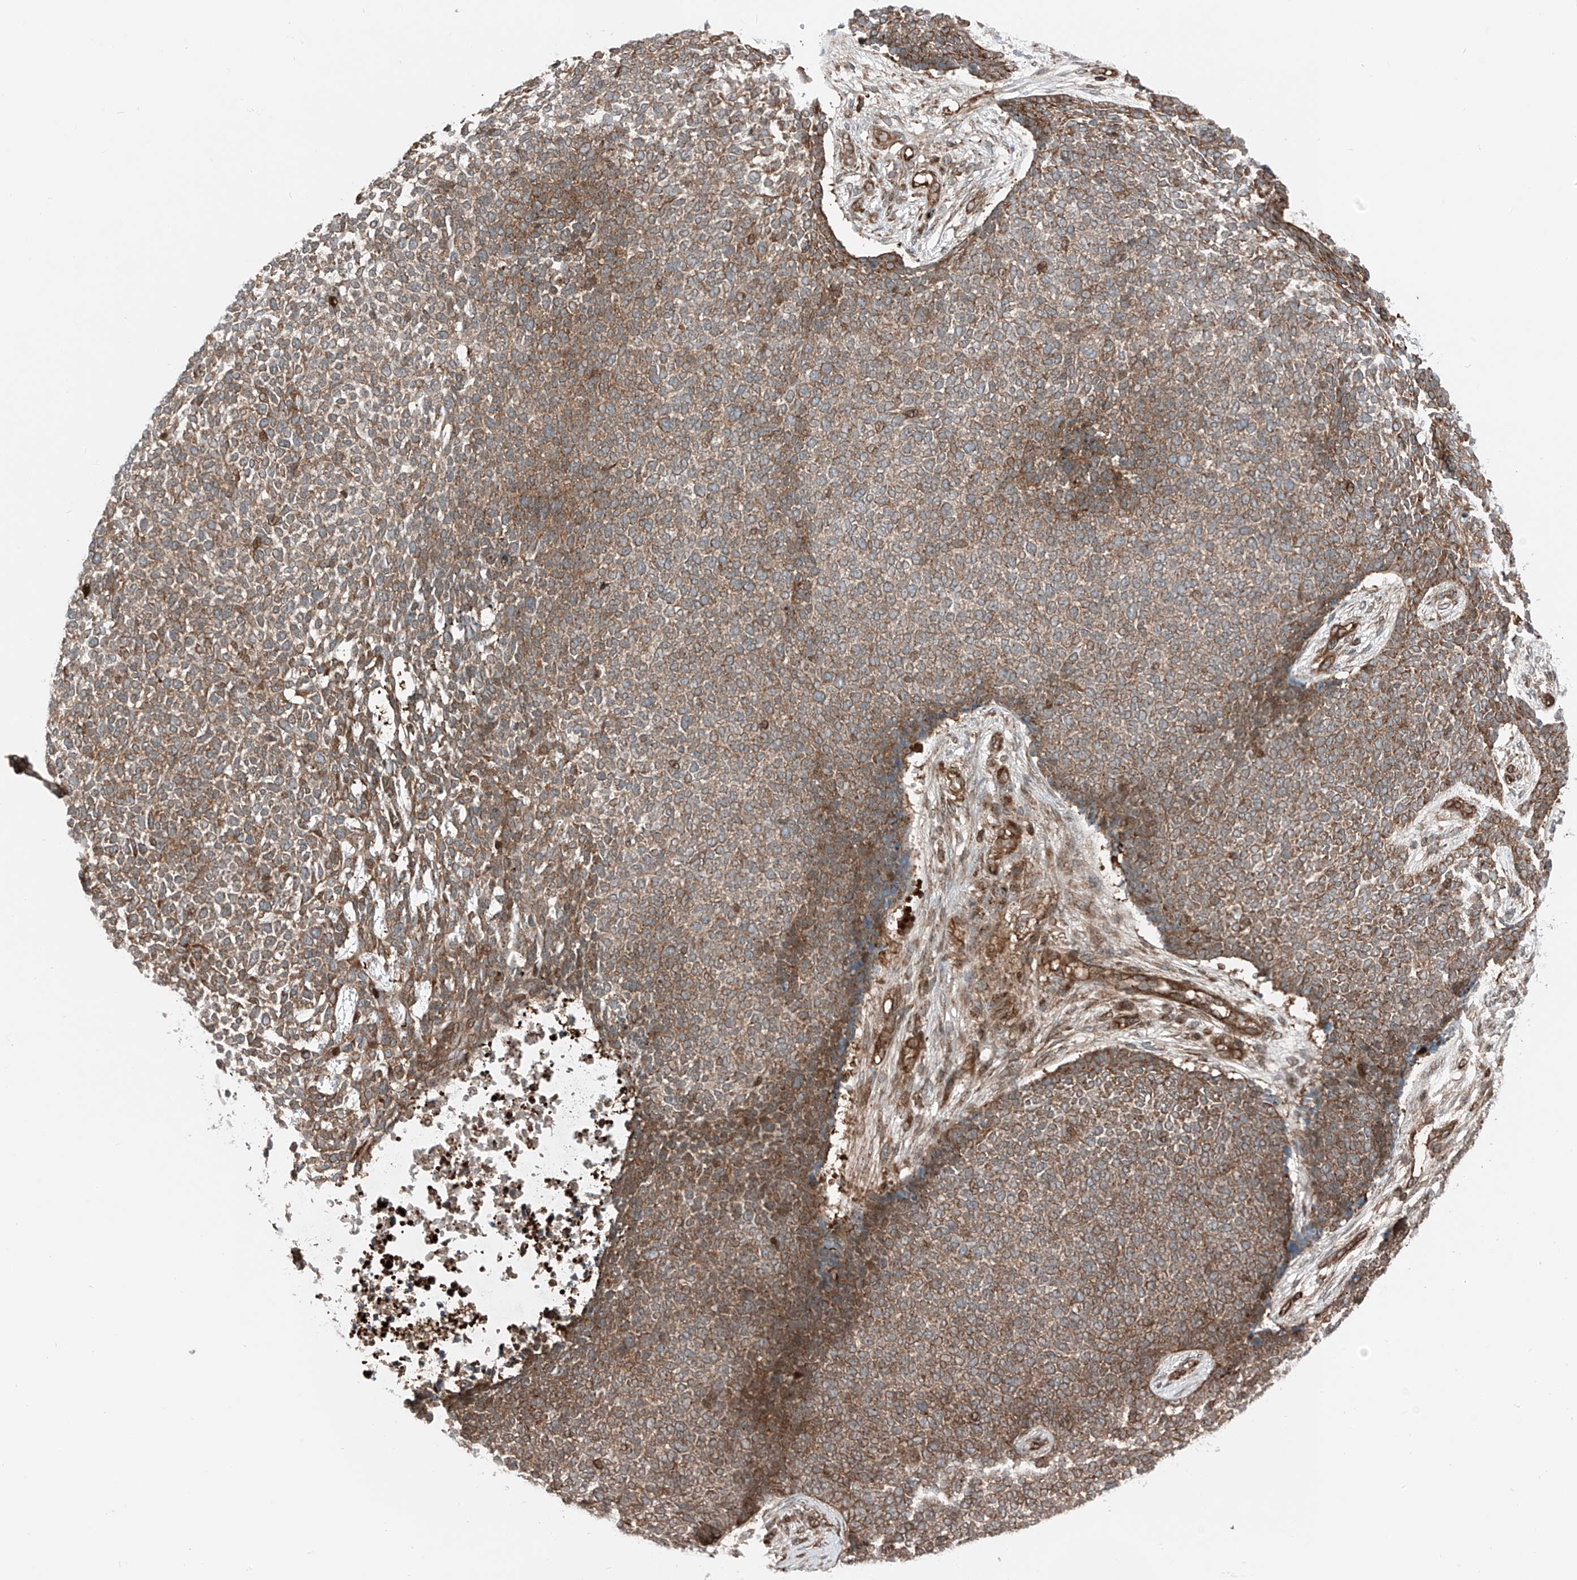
{"staining": {"intensity": "moderate", "quantity": ">75%", "location": "cytoplasmic/membranous"}, "tissue": "skin cancer", "cell_type": "Tumor cells", "image_type": "cancer", "snomed": [{"axis": "morphology", "description": "Basal cell carcinoma"}, {"axis": "topography", "description": "Skin"}], "caption": "Immunohistochemistry (IHC) photomicrograph of human skin cancer stained for a protein (brown), which shows medium levels of moderate cytoplasmic/membranous staining in about >75% of tumor cells.", "gene": "USP48", "patient": {"sex": "female", "age": 84}}